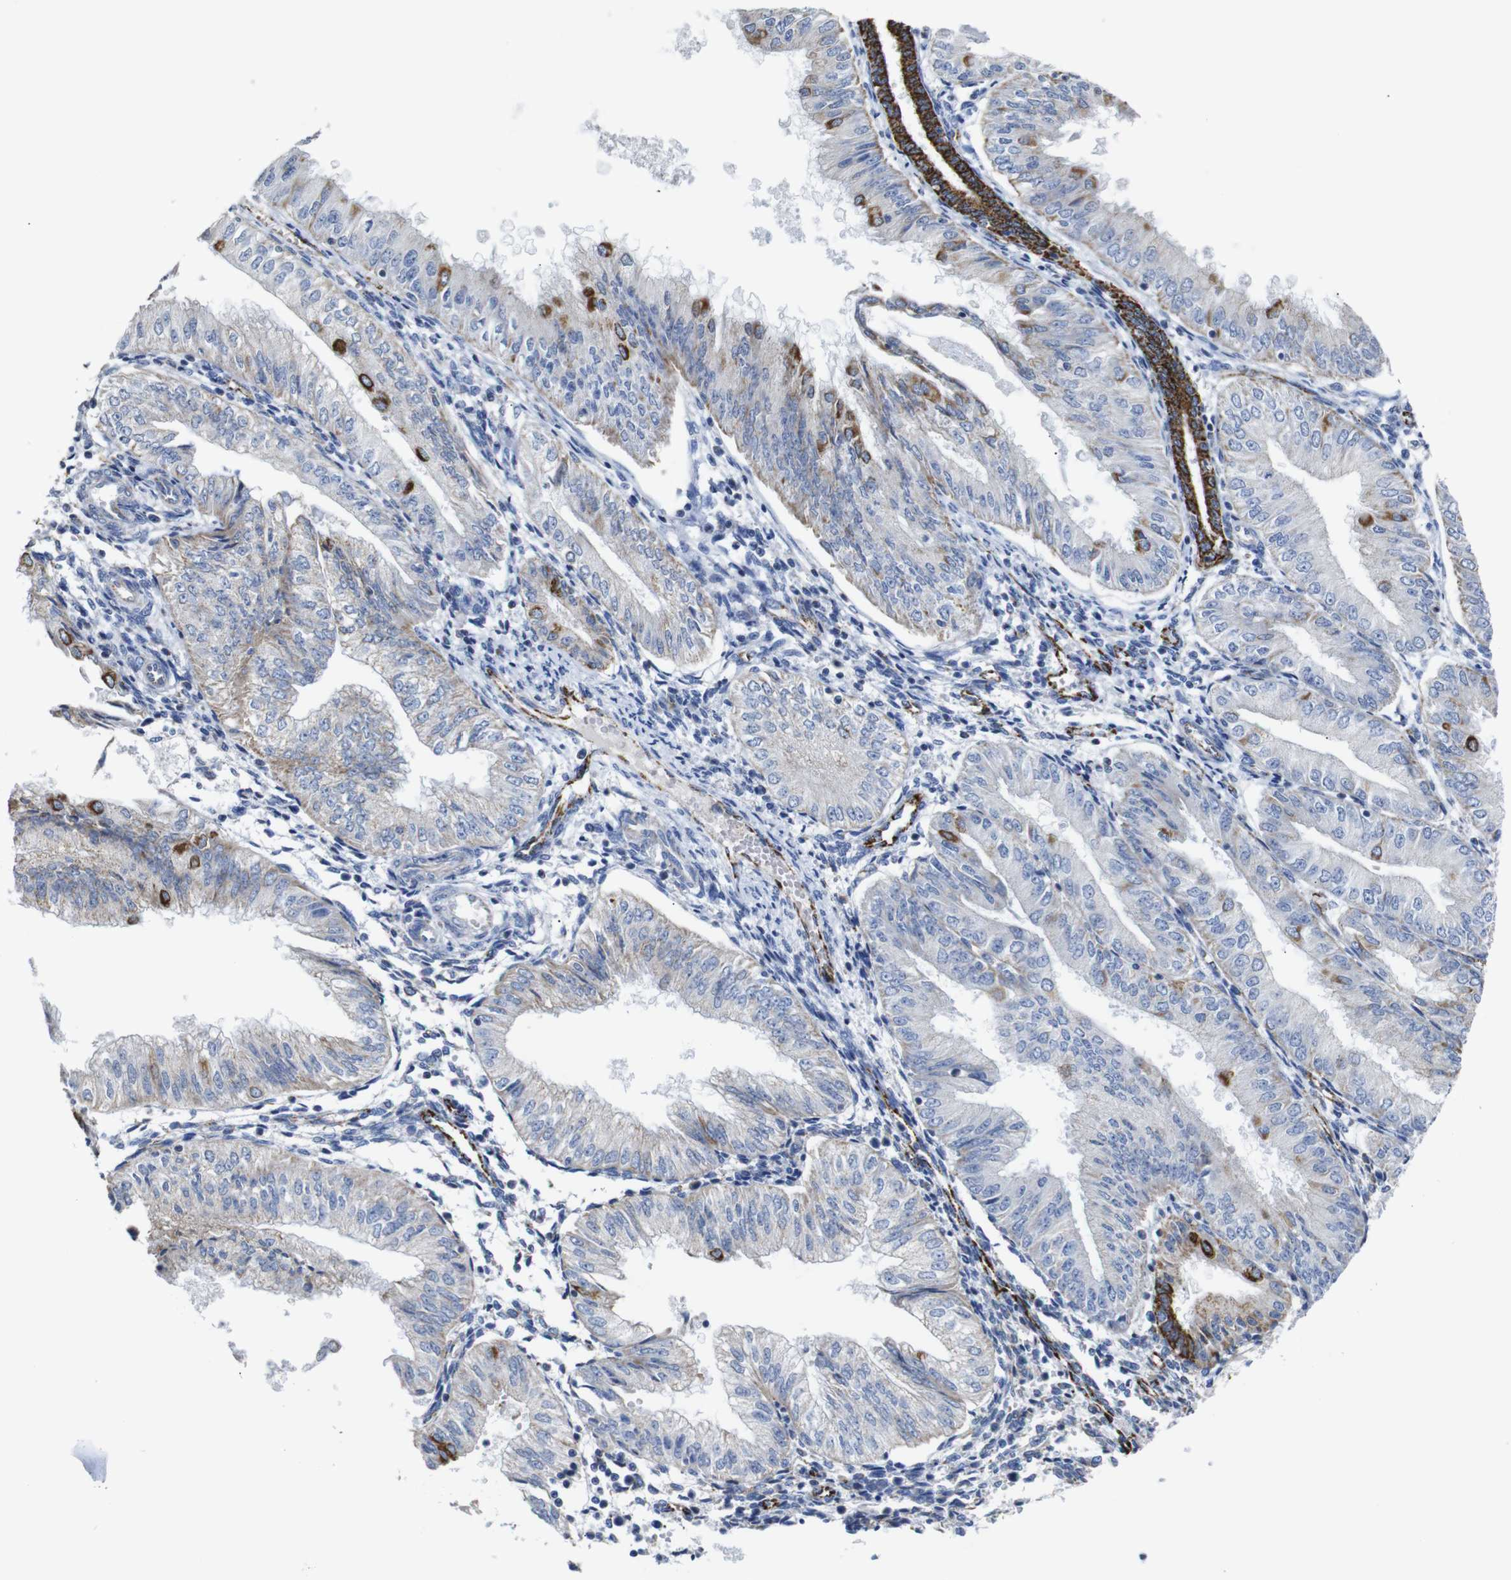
{"staining": {"intensity": "strong", "quantity": "<25%", "location": "cytoplasmic/membranous"}, "tissue": "endometrial cancer", "cell_type": "Tumor cells", "image_type": "cancer", "snomed": [{"axis": "morphology", "description": "Adenocarcinoma, NOS"}, {"axis": "topography", "description": "Endometrium"}], "caption": "Endometrial adenocarcinoma stained with a protein marker reveals strong staining in tumor cells.", "gene": "MAOA", "patient": {"sex": "female", "age": 53}}